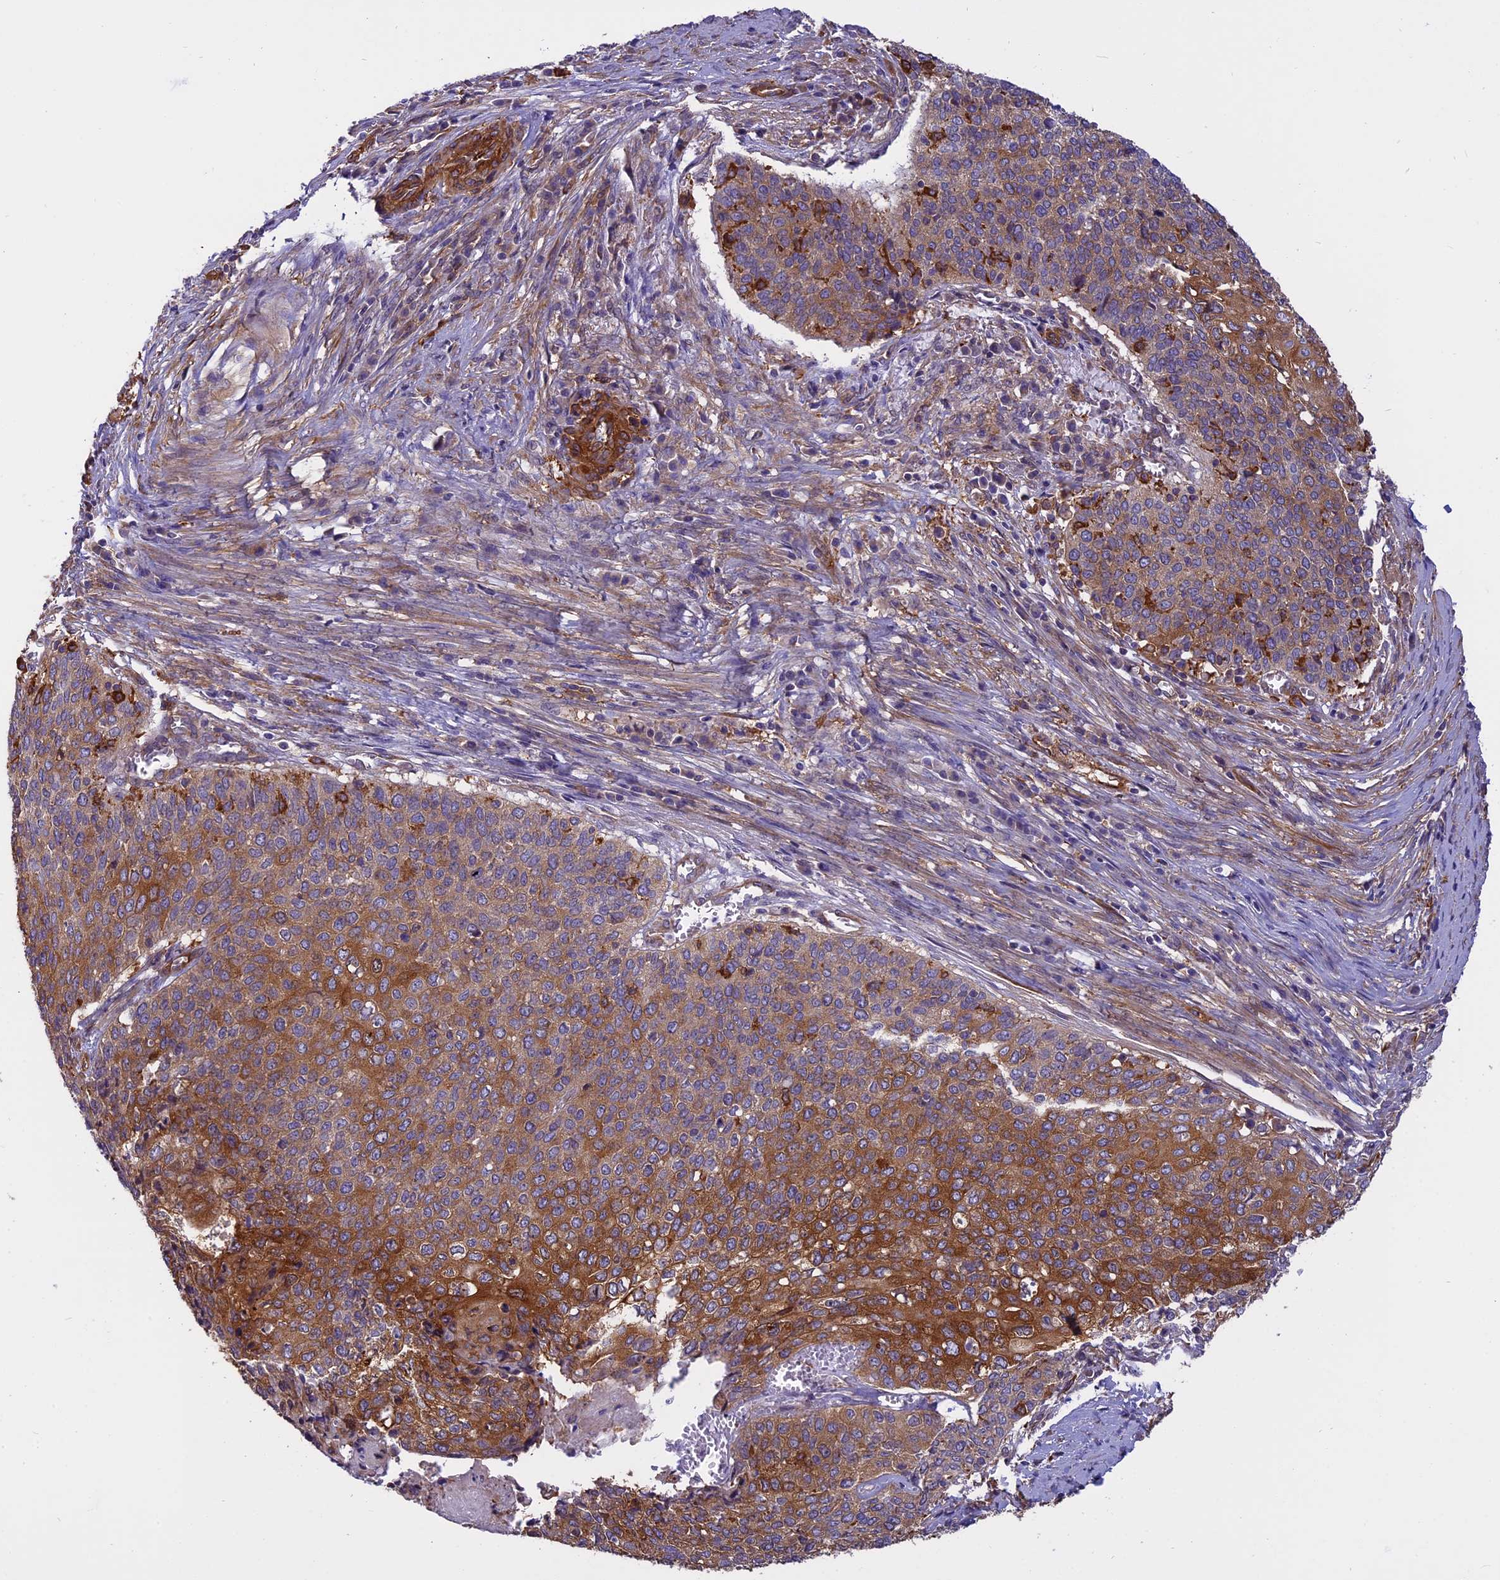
{"staining": {"intensity": "strong", "quantity": "25%-75%", "location": "cytoplasmic/membranous"}, "tissue": "cervical cancer", "cell_type": "Tumor cells", "image_type": "cancer", "snomed": [{"axis": "morphology", "description": "Squamous cell carcinoma, NOS"}, {"axis": "topography", "description": "Cervix"}], "caption": "There is high levels of strong cytoplasmic/membranous positivity in tumor cells of cervical cancer, as demonstrated by immunohistochemical staining (brown color).", "gene": "EHBP1L1", "patient": {"sex": "female", "age": 39}}